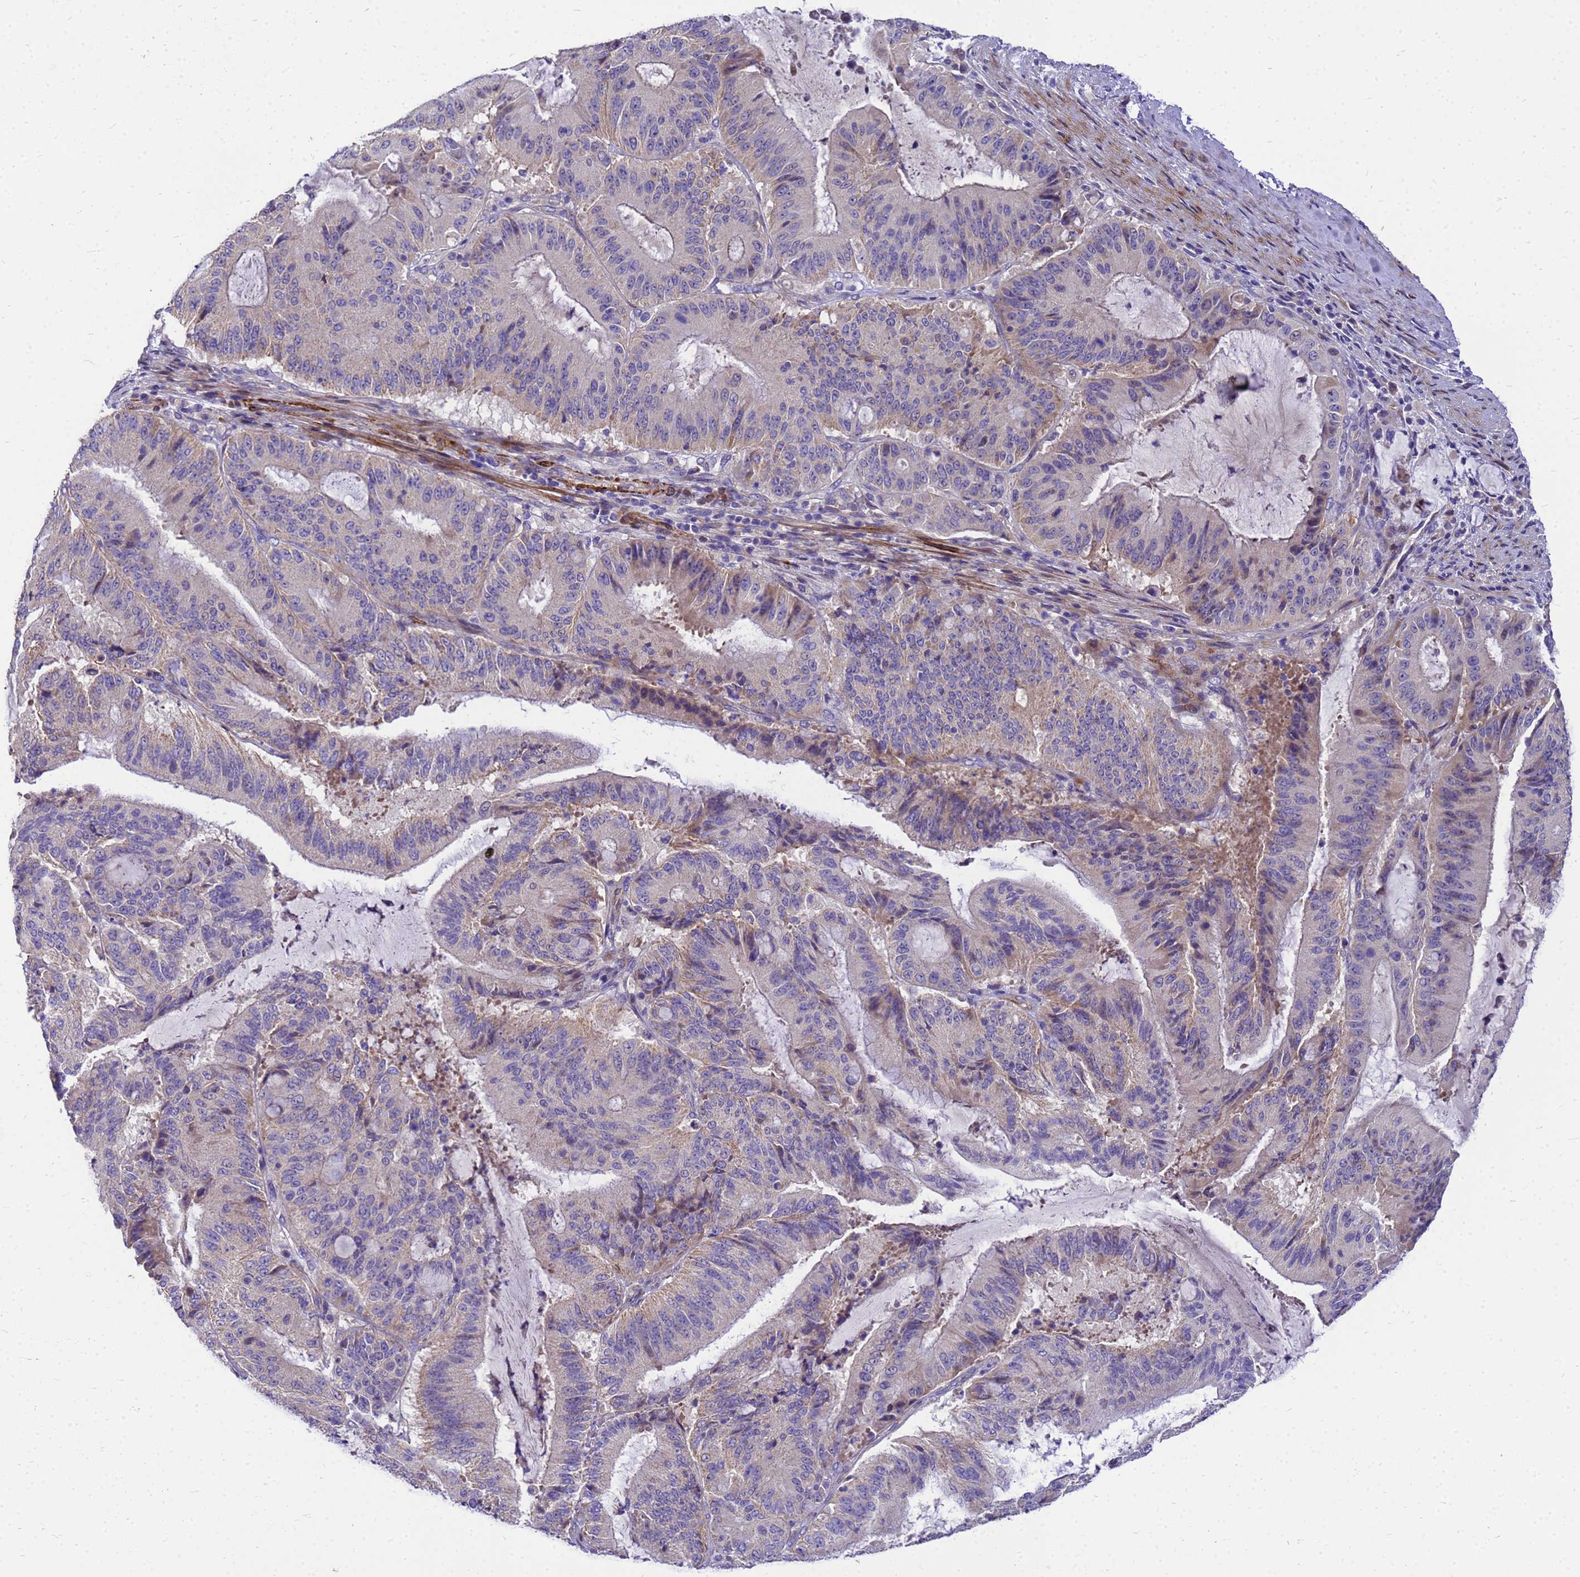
{"staining": {"intensity": "negative", "quantity": "none", "location": "none"}, "tissue": "liver cancer", "cell_type": "Tumor cells", "image_type": "cancer", "snomed": [{"axis": "morphology", "description": "Normal tissue, NOS"}, {"axis": "morphology", "description": "Cholangiocarcinoma"}, {"axis": "topography", "description": "Liver"}, {"axis": "topography", "description": "Peripheral nerve tissue"}], "caption": "Immunohistochemistry micrograph of neoplastic tissue: liver cancer (cholangiocarcinoma) stained with DAB (3,3'-diaminobenzidine) shows no significant protein expression in tumor cells. The staining is performed using DAB (3,3'-diaminobenzidine) brown chromogen with nuclei counter-stained in using hematoxylin.", "gene": "POP7", "patient": {"sex": "female", "age": 73}}